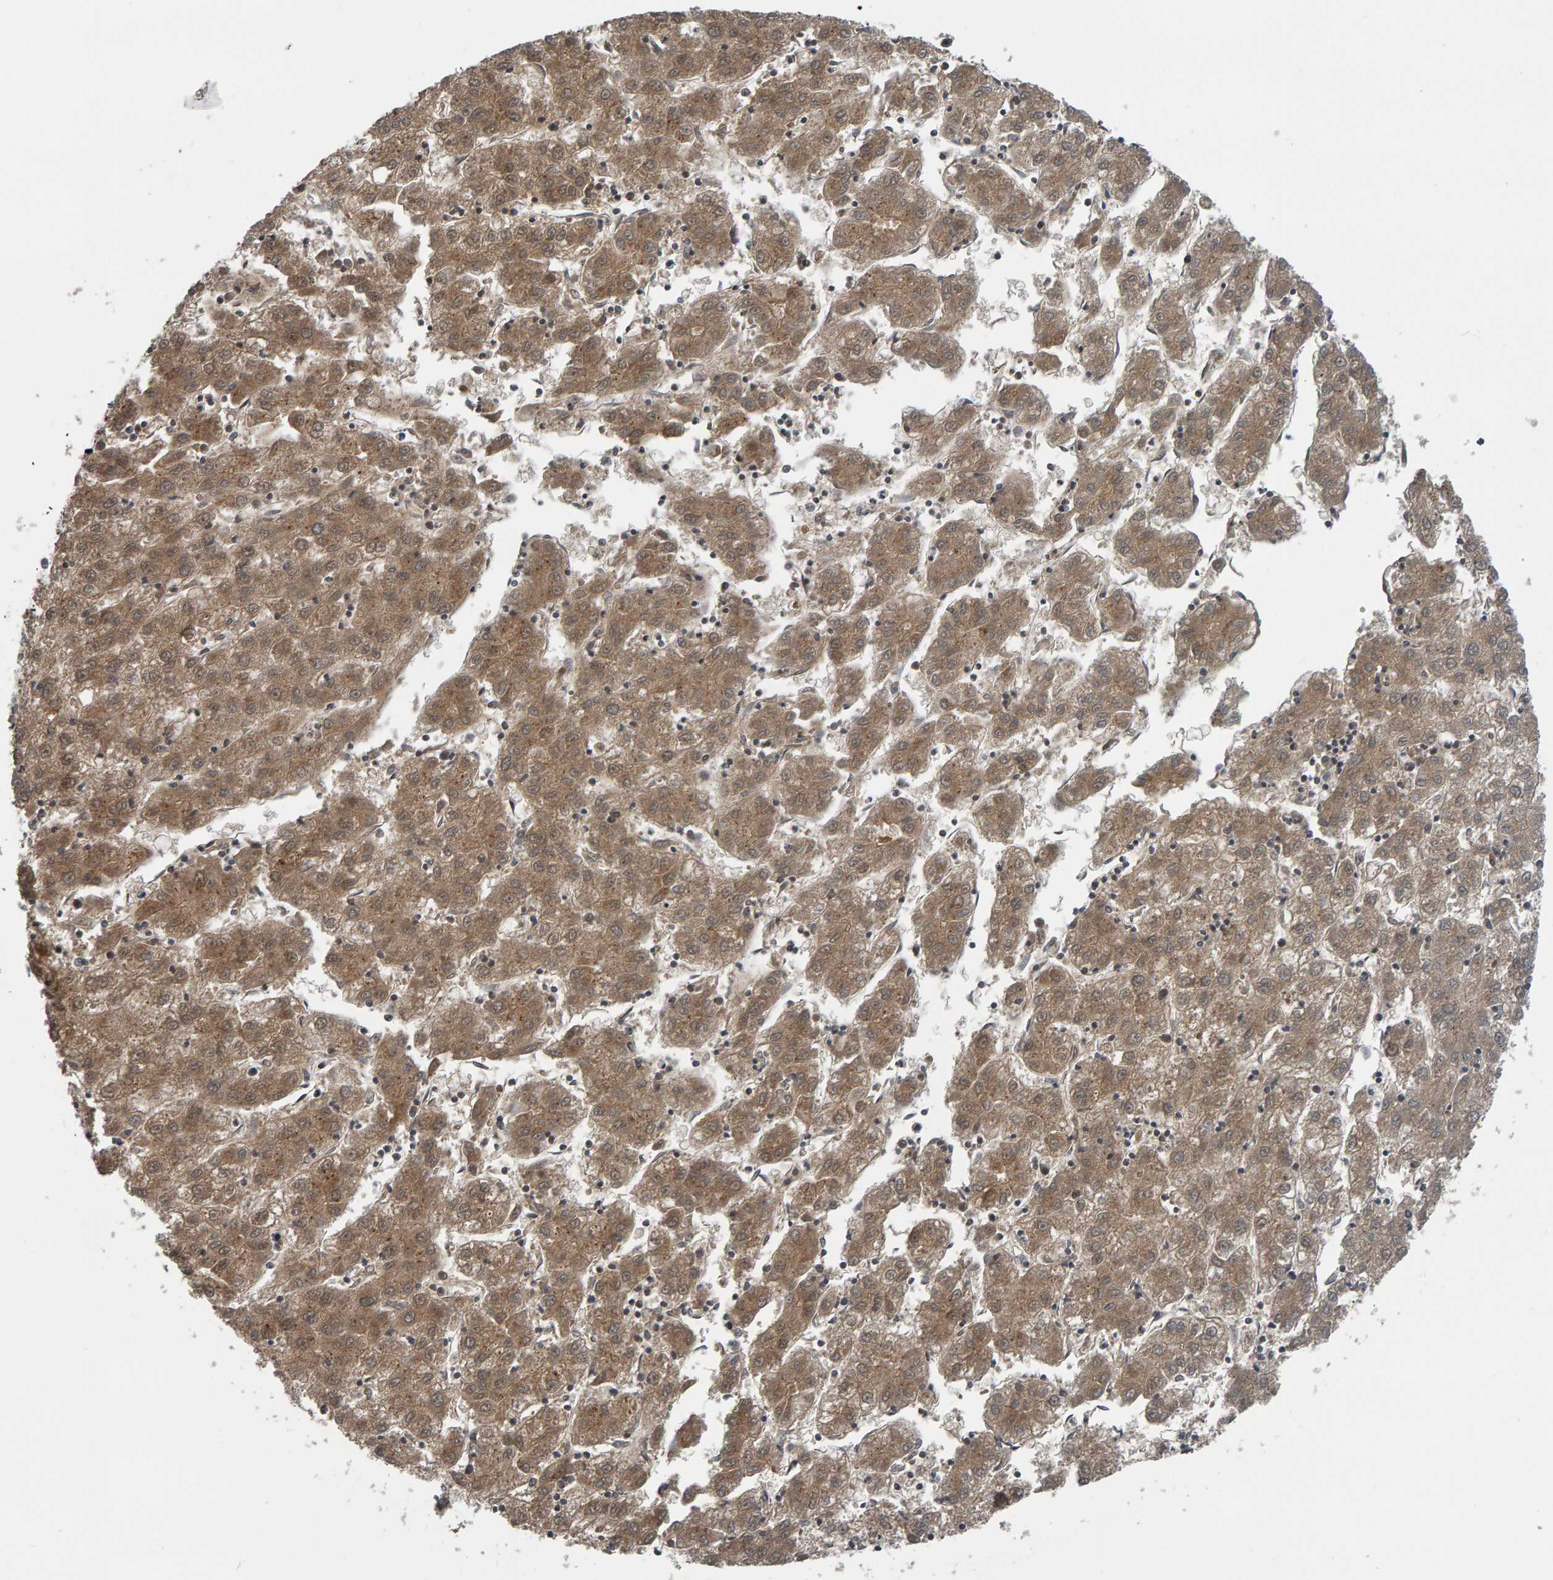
{"staining": {"intensity": "moderate", "quantity": ">75%", "location": "cytoplasmic/membranous"}, "tissue": "liver cancer", "cell_type": "Tumor cells", "image_type": "cancer", "snomed": [{"axis": "morphology", "description": "Carcinoma, Hepatocellular, NOS"}, {"axis": "topography", "description": "Liver"}], "caption": "Liver cancer stained for a protein (brown) exhibits moderate cytoplasmic/membranous positive staining in approximately >75% of tumor cells.", "gene": "COASY", "patient": {"sex": "male", "age": 72}}